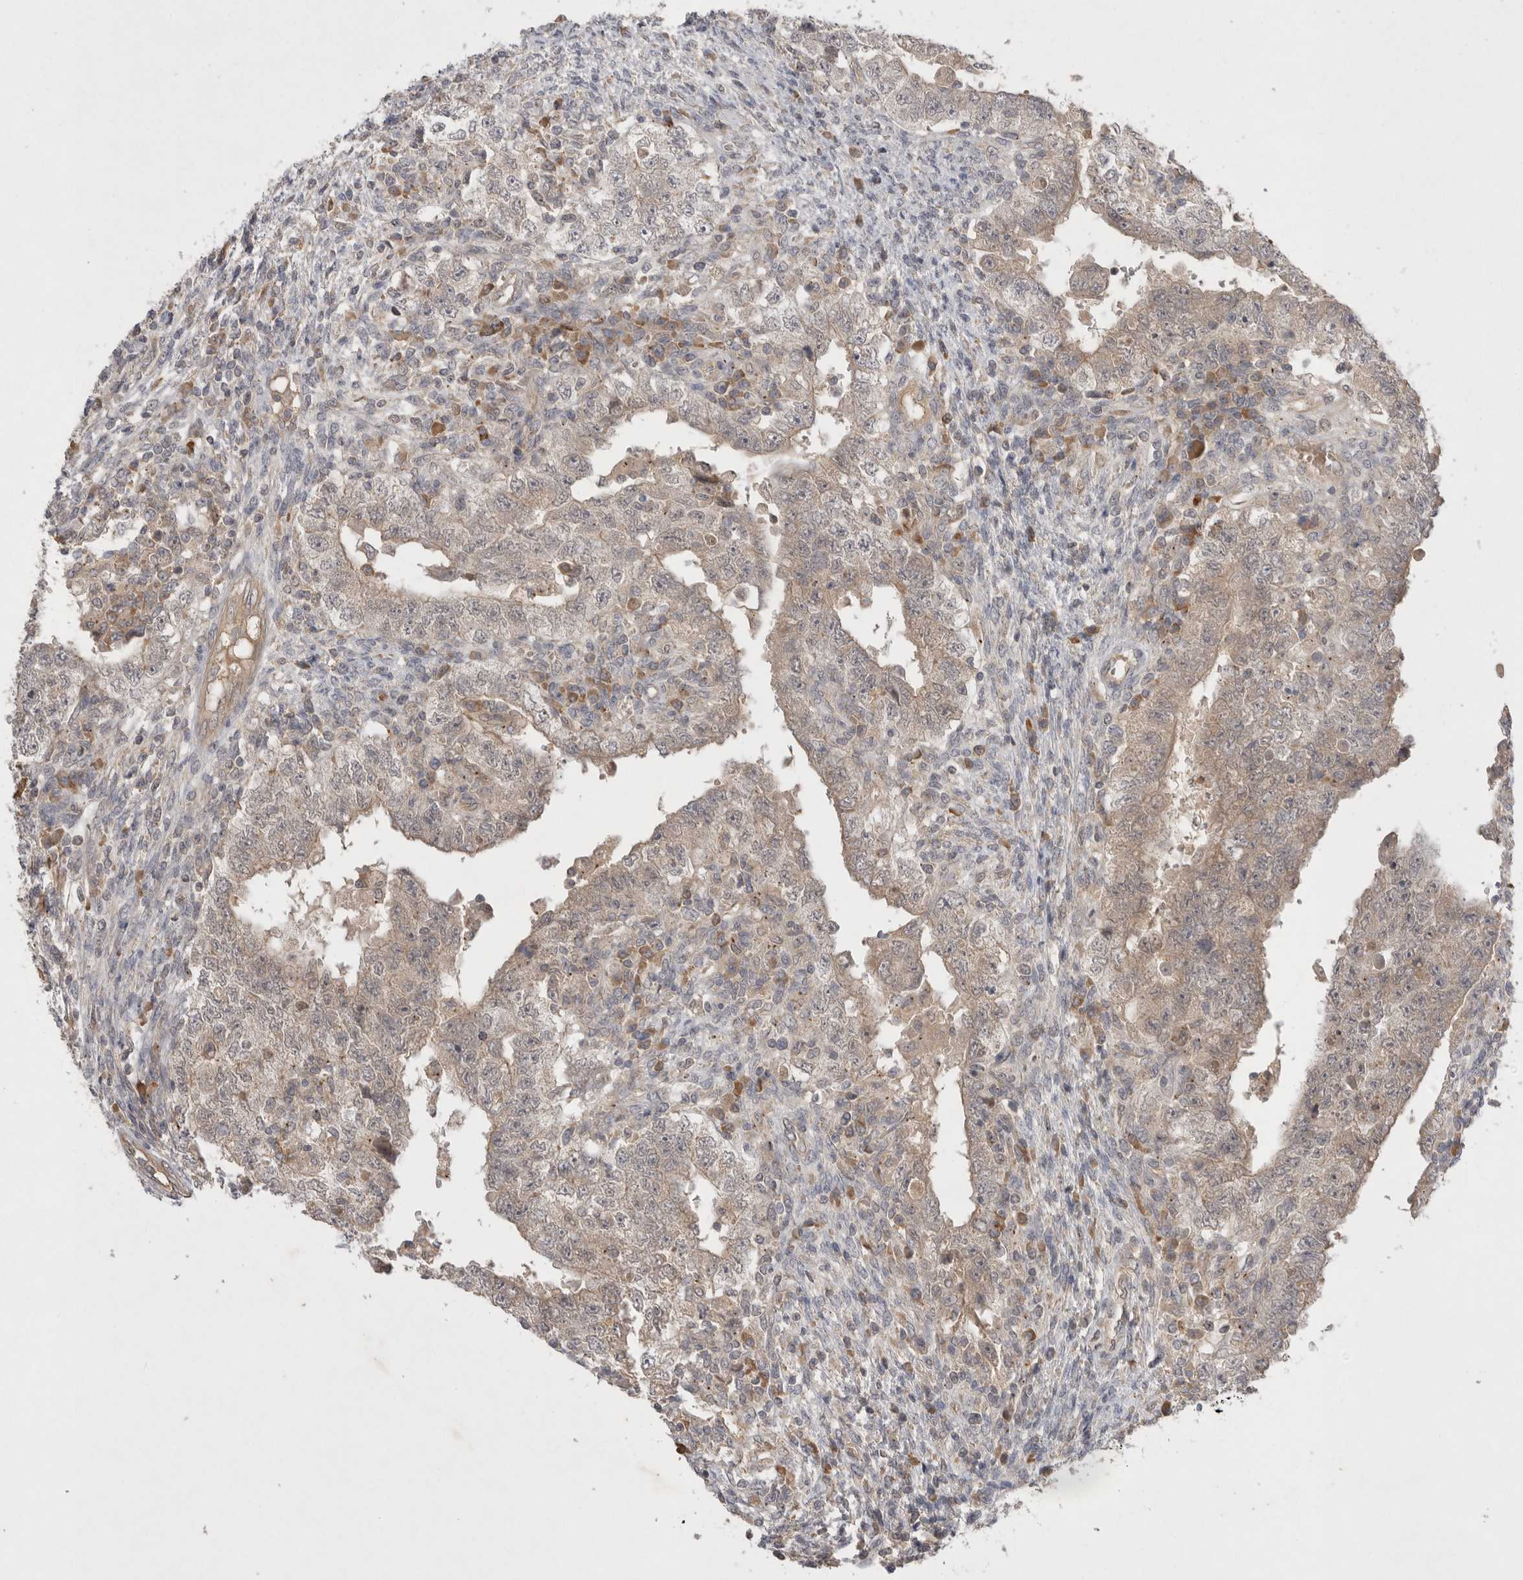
{"staining": {"intensity": "weak", "quantity": ">75%", "location": "cytoplasmic/membranous"}, "tissue": "testis cancer", "cell_type": "Tumor cells", "image_type": "cancer", "snomed": [{"axis": "morphology", "description": "Carcinoma, Embryonal, NOS"}, {"axis": "topography", "description": "Testis"}], "caption": "Testis cancer stained for a protein (brown) shows weak cytoplasmic/membranous positive expression in approximately >75% of tumor cells.", "gene": "NRCAM", "patient": {"sex": "male", "age": 26}}